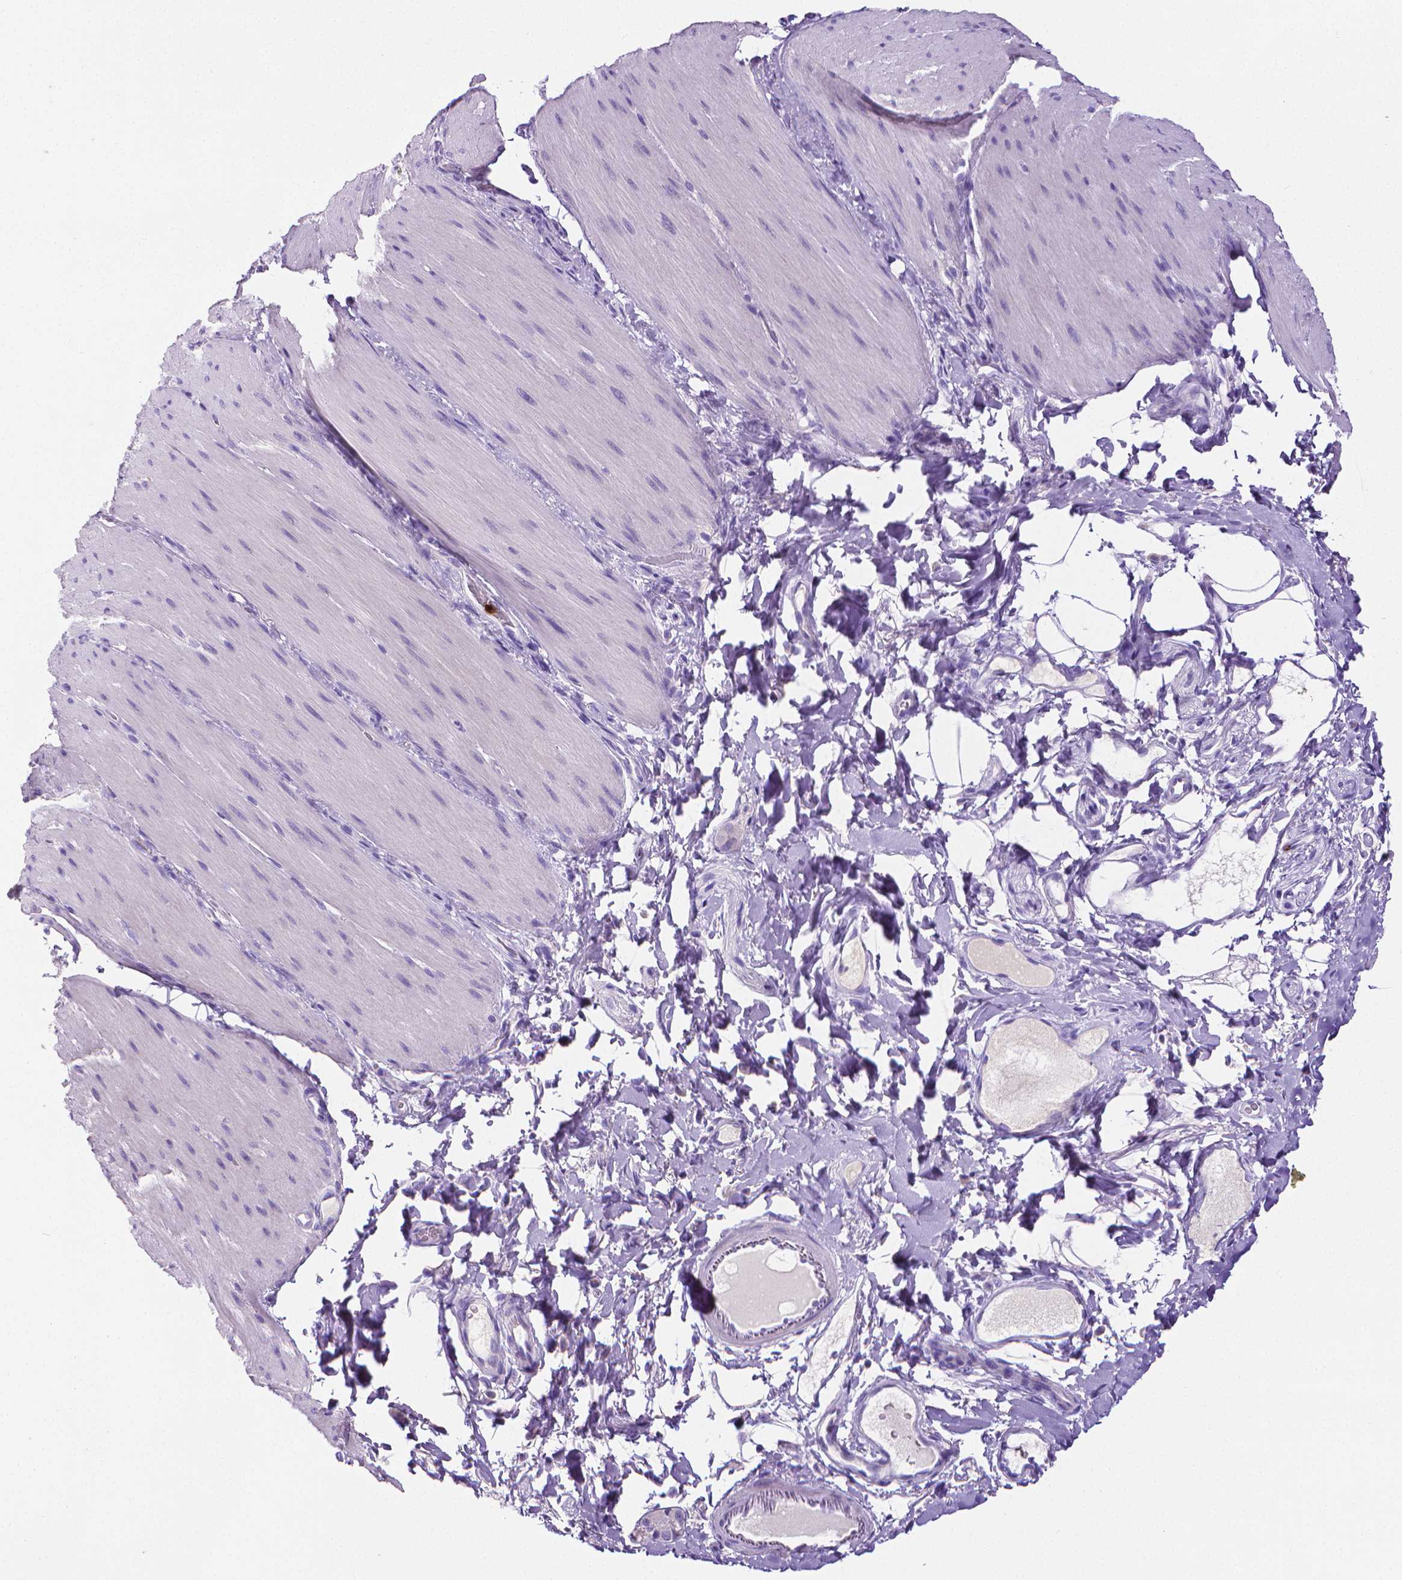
{"staining": {"intensity": "negative", "quantity": "none", "location": "none"}, "tissue": "smooth muscle", "cell_type": "Smooth muscle cells", "image_type": "normal", "snomed": [{"axis": "morphology", "description": "Normal tissue, NOS"}, {"axis": "topography", "description": "Smooth muscle"}, {"axis": "topography", "description": "Colon"}], "caption": "This is an IHC image of unremarkable smooth muscle. There is no expression in smooth muscle cells.", "gene": "MMP9", "patient": {"sex": "male", "age": 73}}